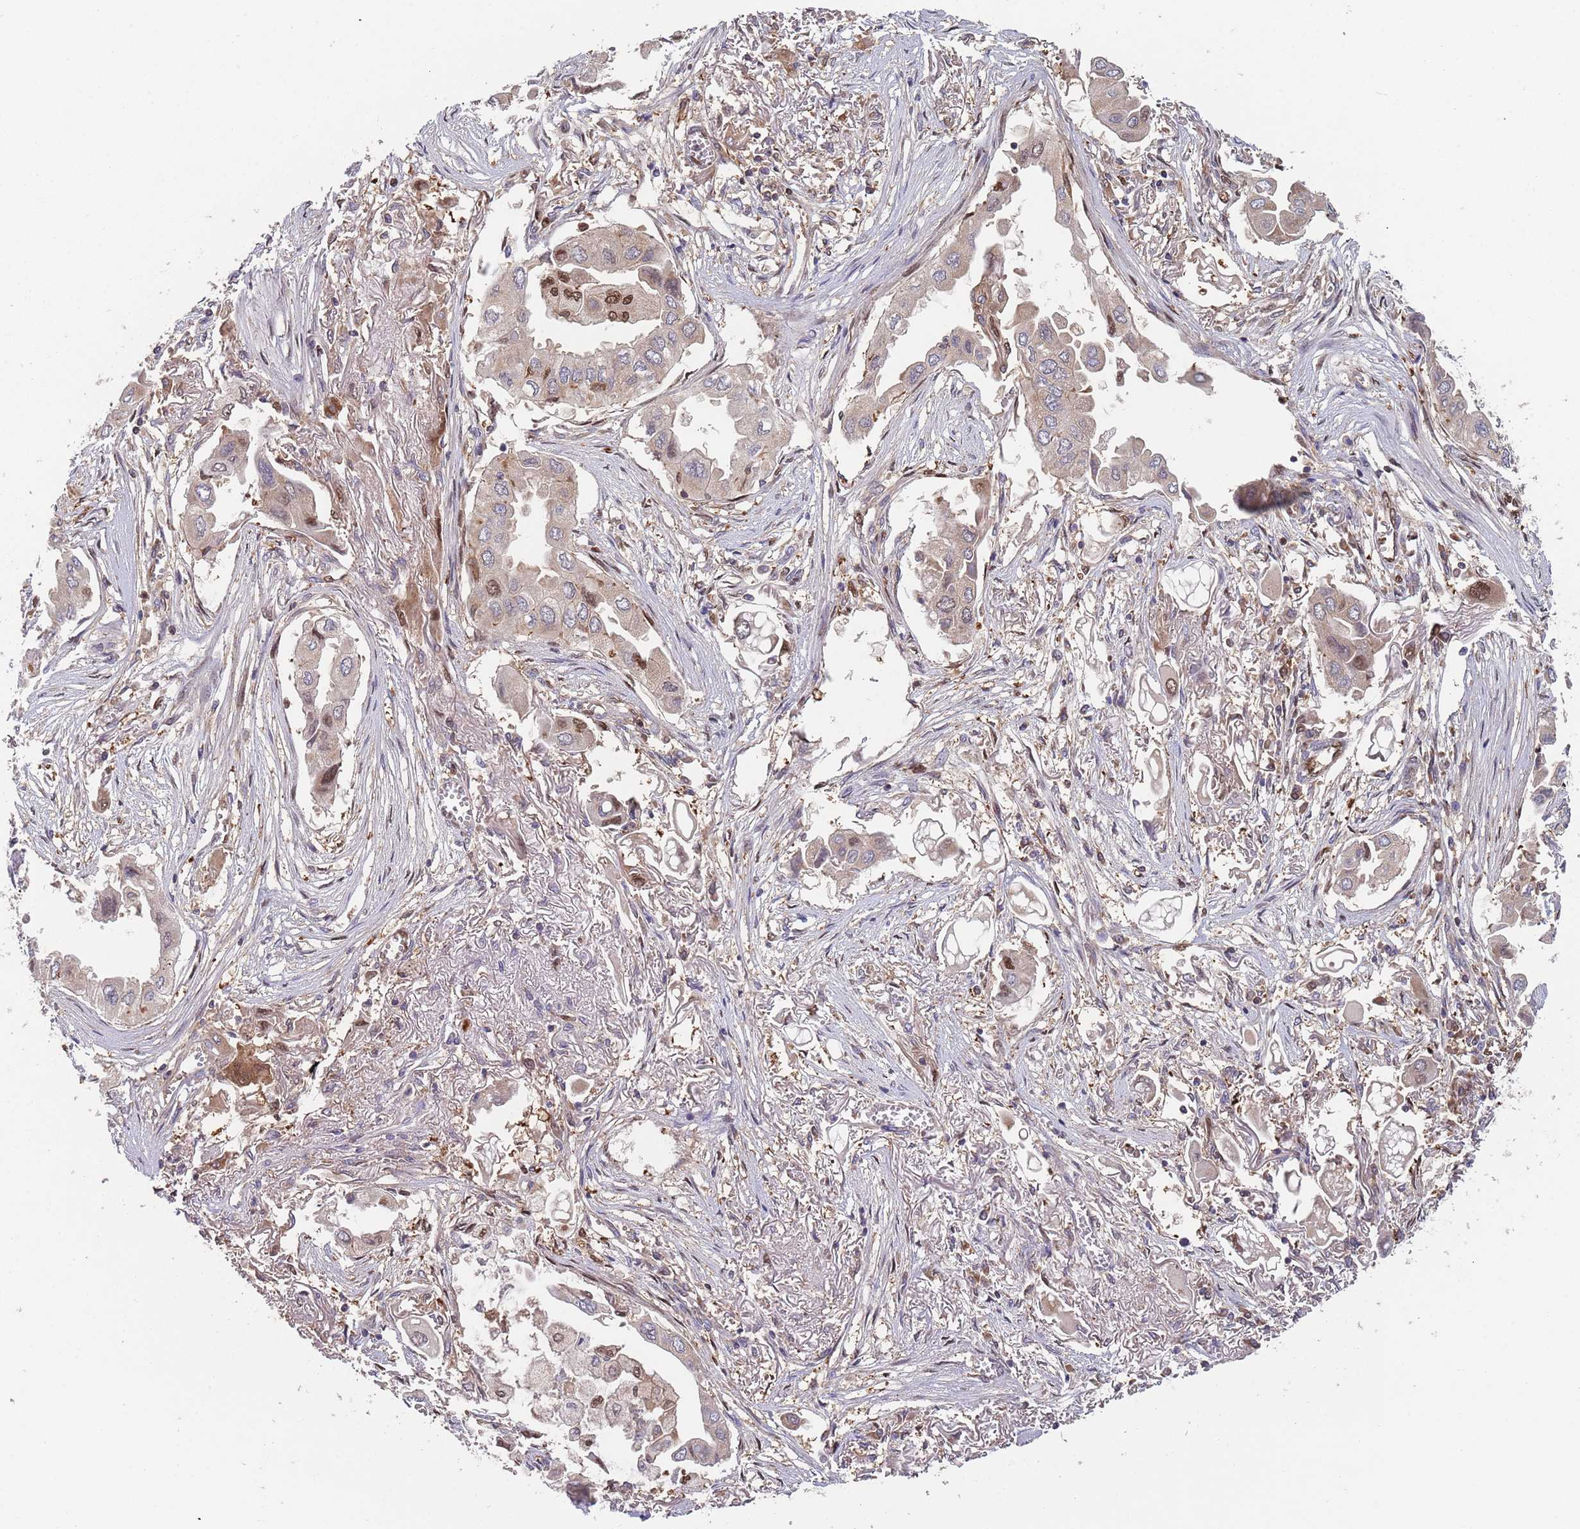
{"staining": {"intensity": "weak", "quantity": "25%-75%", "location": "cytoplasmic/membranous"}, "tissue": "lung cancer", "cell_type": "Tumor cells", "image_type": "cancer", "snomed": [{"axis": "morphology", "description": "Adenocarcinoma, NOS"}, {"axis": "topography", "description": "Lung"}], "caption": "Weak cytoplasmic/membranous protein expression is identified in about 25%-75% of tumor cells in lung cancer.", "gene": "GDI2", "patient": {"sex": "female", "age": 76}}